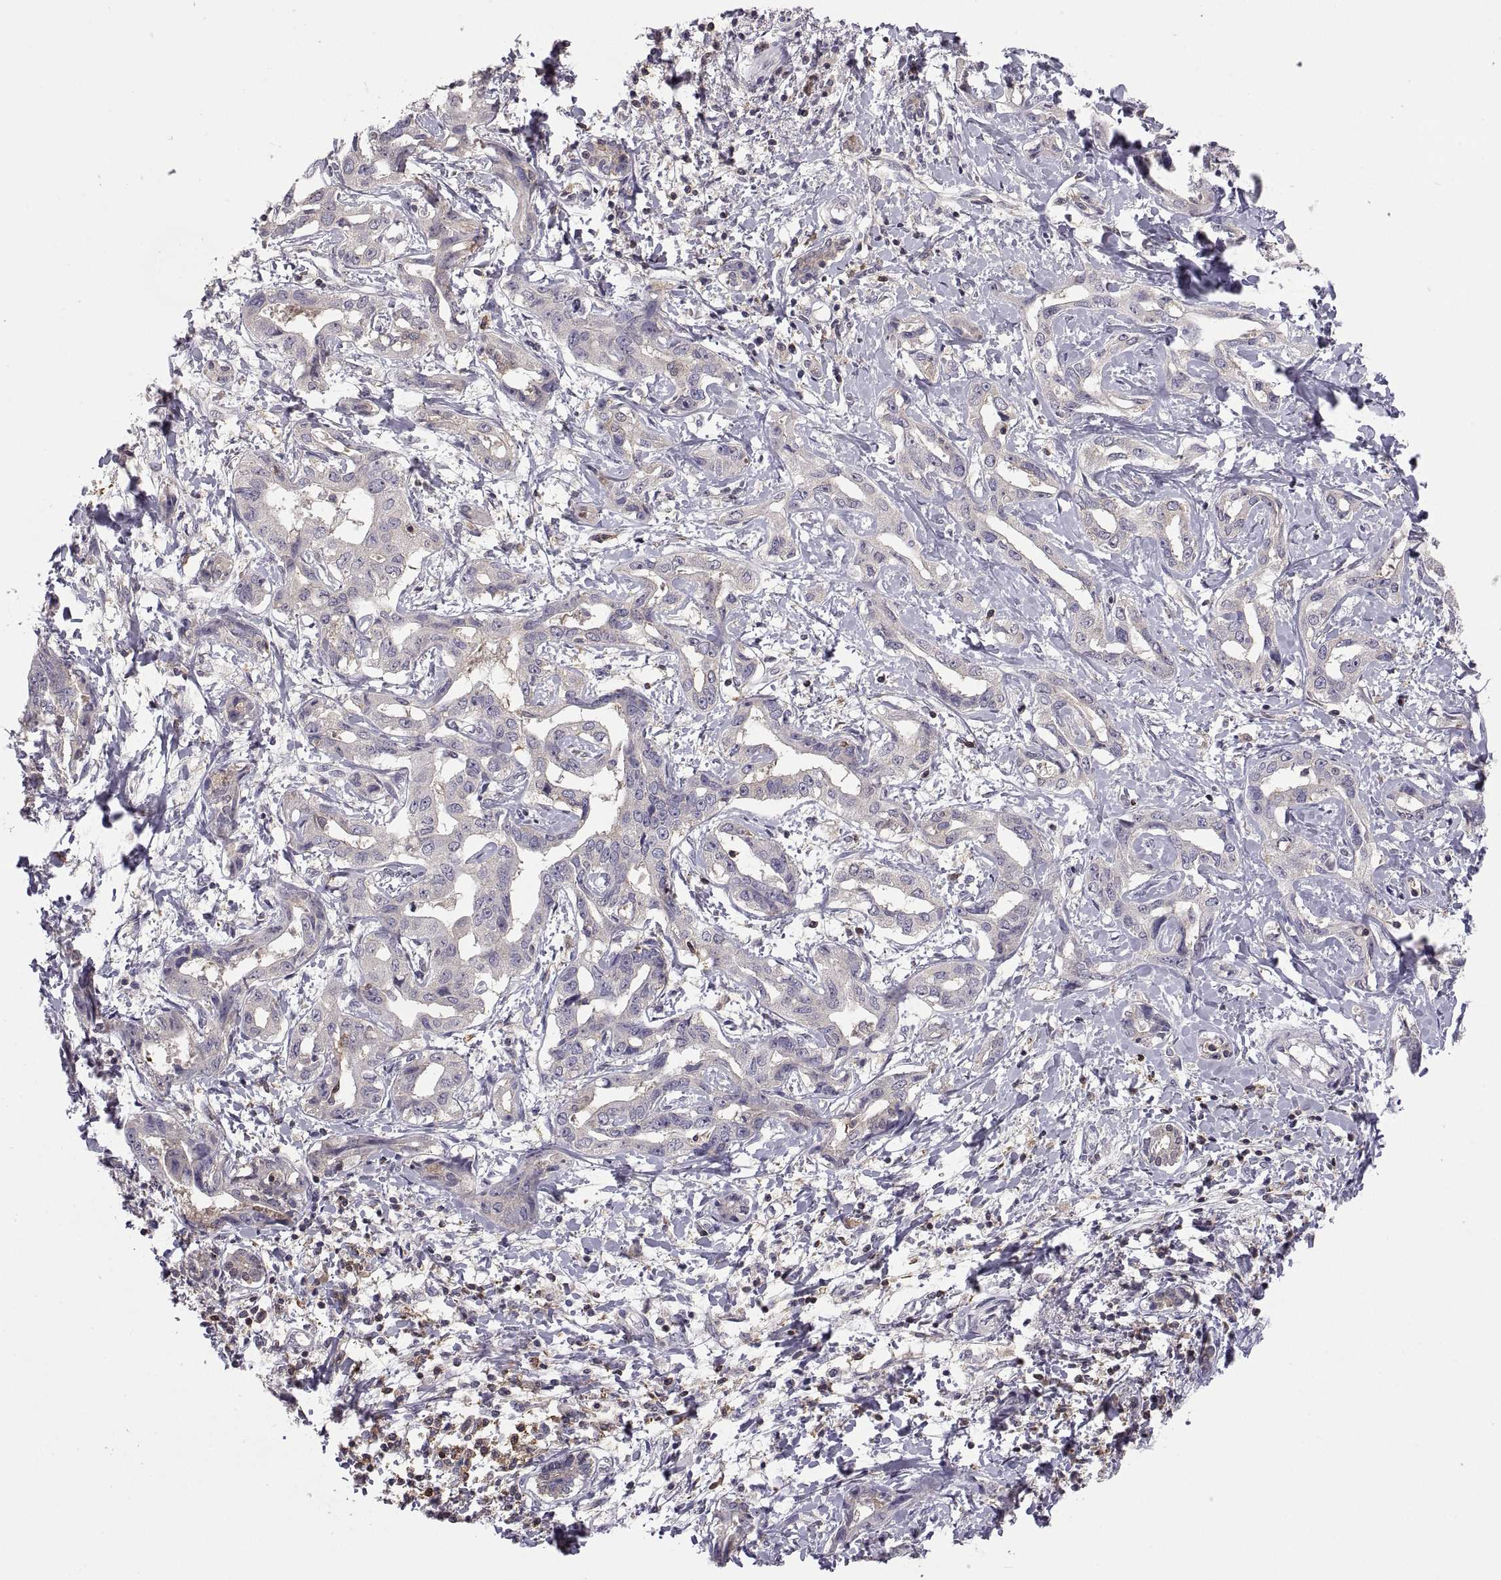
{"staining": {"intensity": "negative", "quantity": "none", "location": "none"}, "tissue": "liver cancer", "cell_type": "Tumor cells", "image_type": "cancer", "snomed": [{"axis": "morphology", "description": "Cholangiocarcinoma"}, {"axis": "topography", "description": "Liver"}], "caption": "Cholangiocarcinoma (liver) stained for a protein using immunohistochemistry displays no staining tumor cells.", "gene": "EZR", "patient": {"sex": "male", "age": 59}}